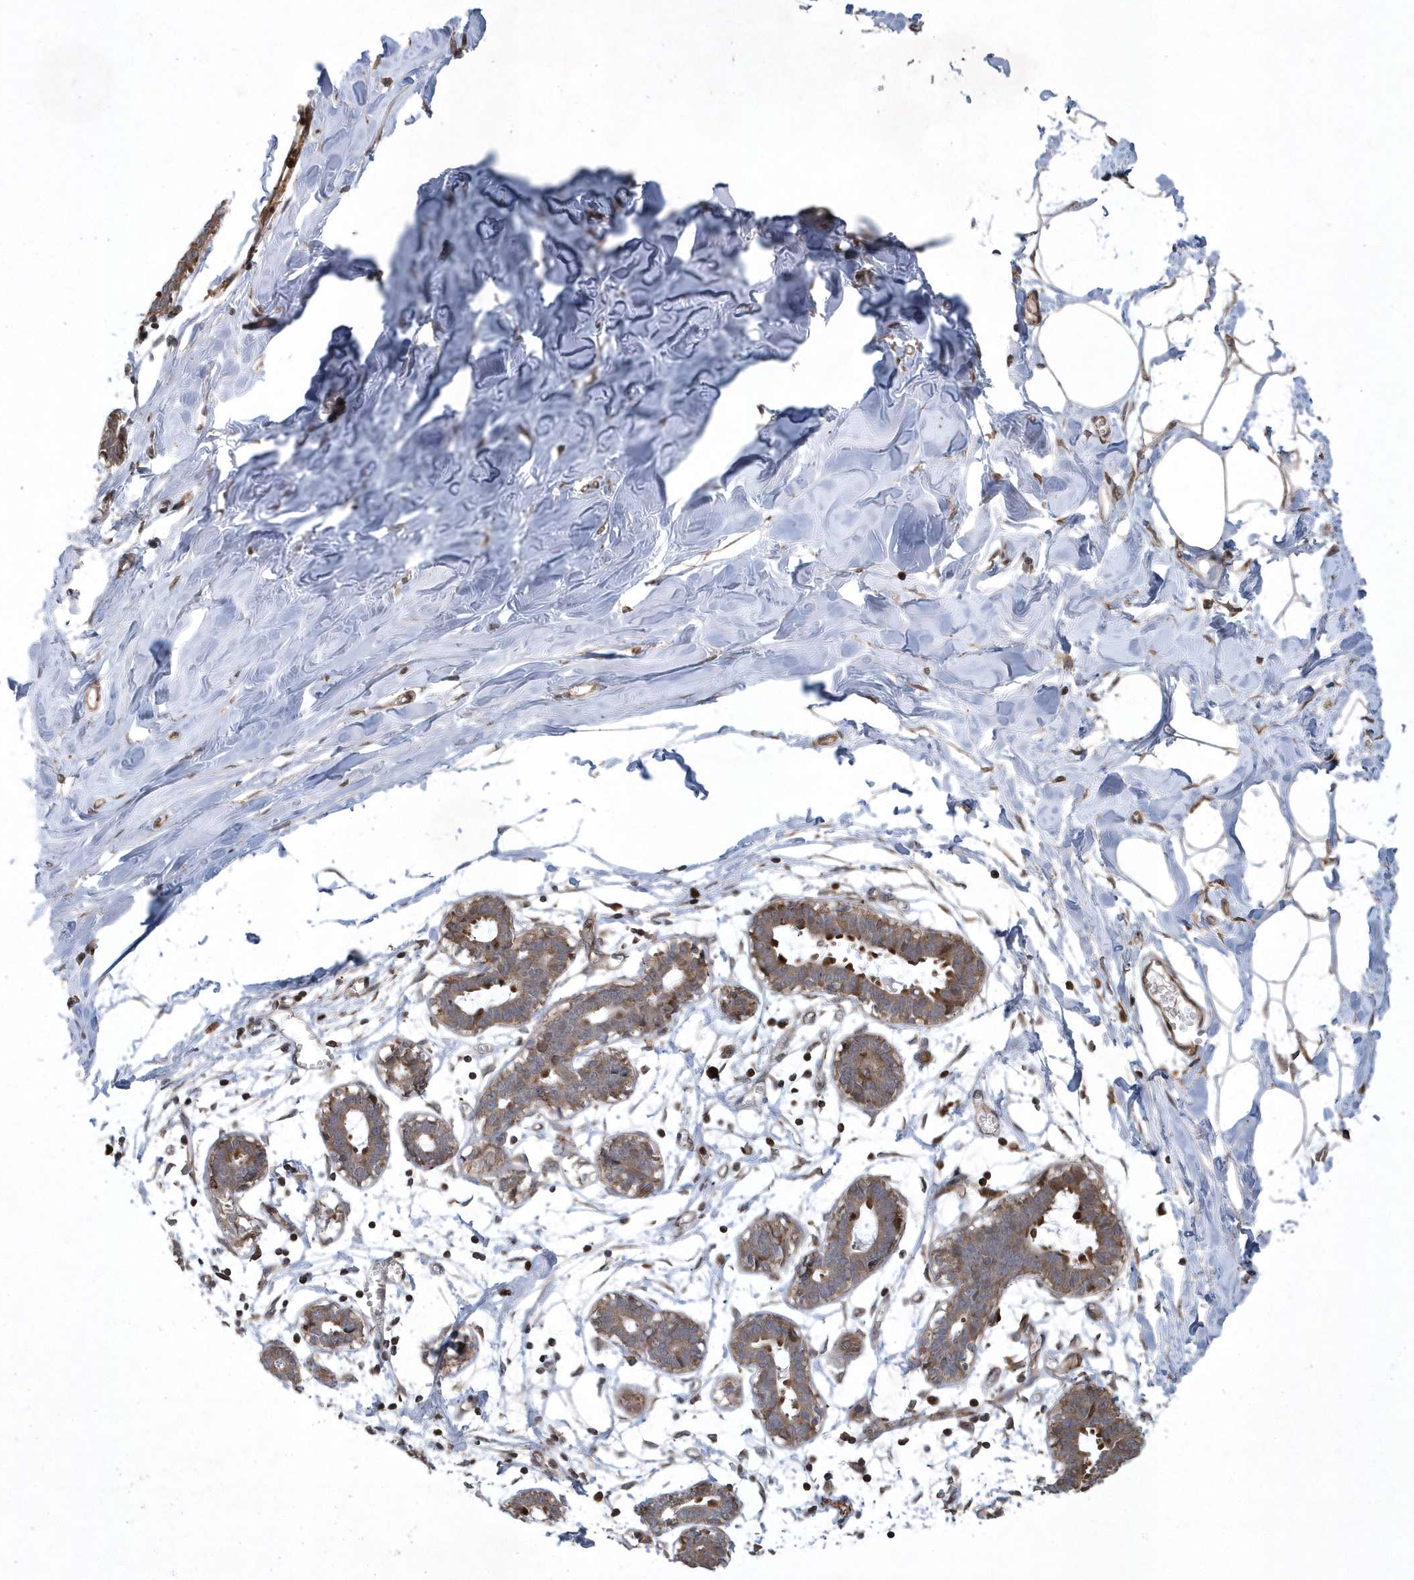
{"staining": {"intensity": "moderate", "quantity": ">75%", "location": "cytoplasmic/membranous,nuclear"}, "tissue": "breast", "cell_type": "Adipocytes", "image_type": "normal", "snomed": [{"axis": "morphology", "description": "Normal tissue, NOS"}, {"axis": "topography", "description": "Breast"}], "caption": "High-magnification brightfield microscopy of unremarkable breast stained with DAB (brown) and counterstained with hematoxylin (blue). adipocytes exhibit moderate cytoplasmic/membranous,nuclear expression is appreciated in approximately>75% of cells.", "gene": "N4BP2", "patient": {"sex": "female", "age": 27}}